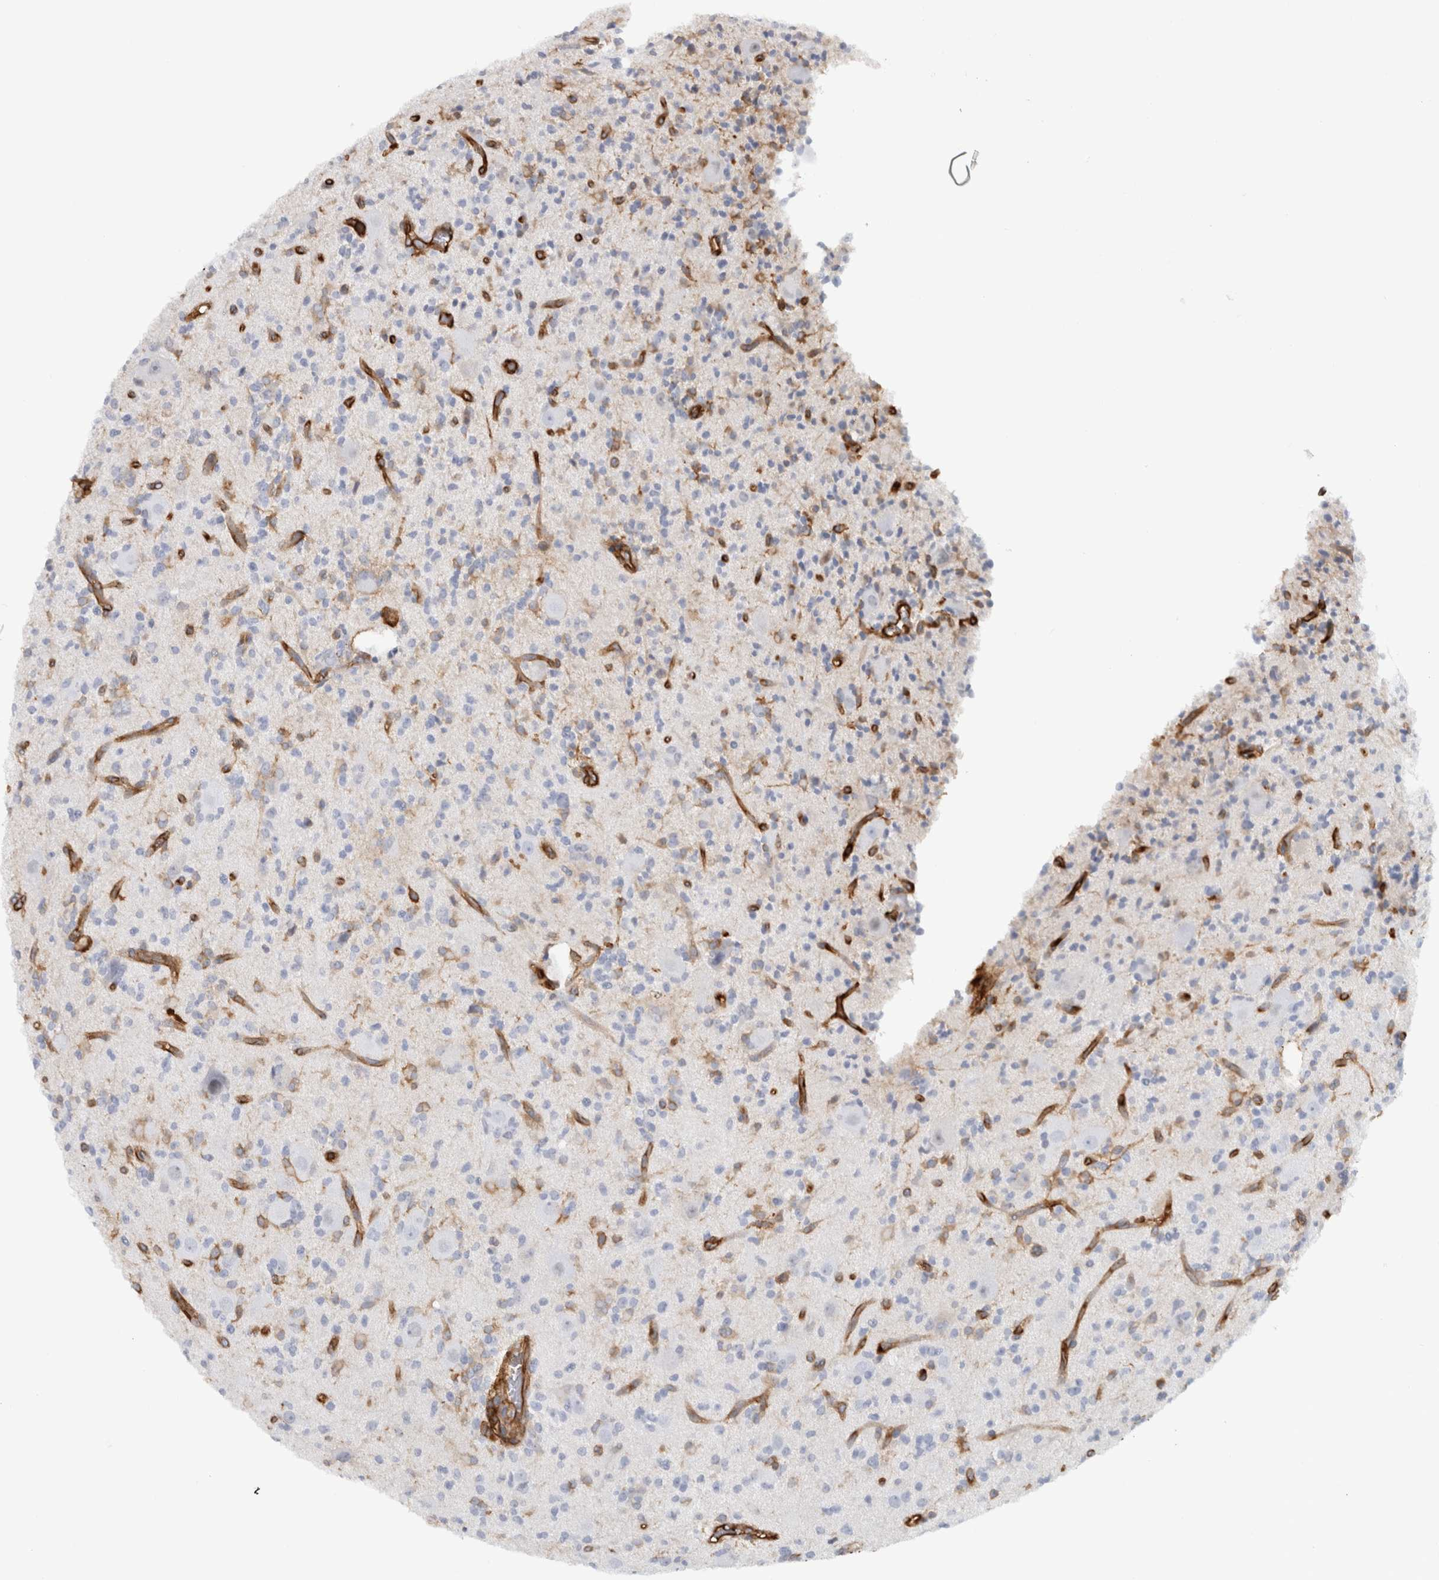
{"staining": {"intensity": "negative", "quantity": "none", "location": "none"}, "tissue": "glioma", "cell_type": "Tumor cells", "image_type": "cancer", "snomed": [{"axis": "morphology", "description": "Glioma, malignant, High grade"}, {"axis": "topography", "description": "Brain"}], "caption": "Glioma stained for a protein using immunohistochemistry (IHC) shows no expression tumor cells.", "gene": "AHNAK", "patient": {"sex": "male", "age": 34}}